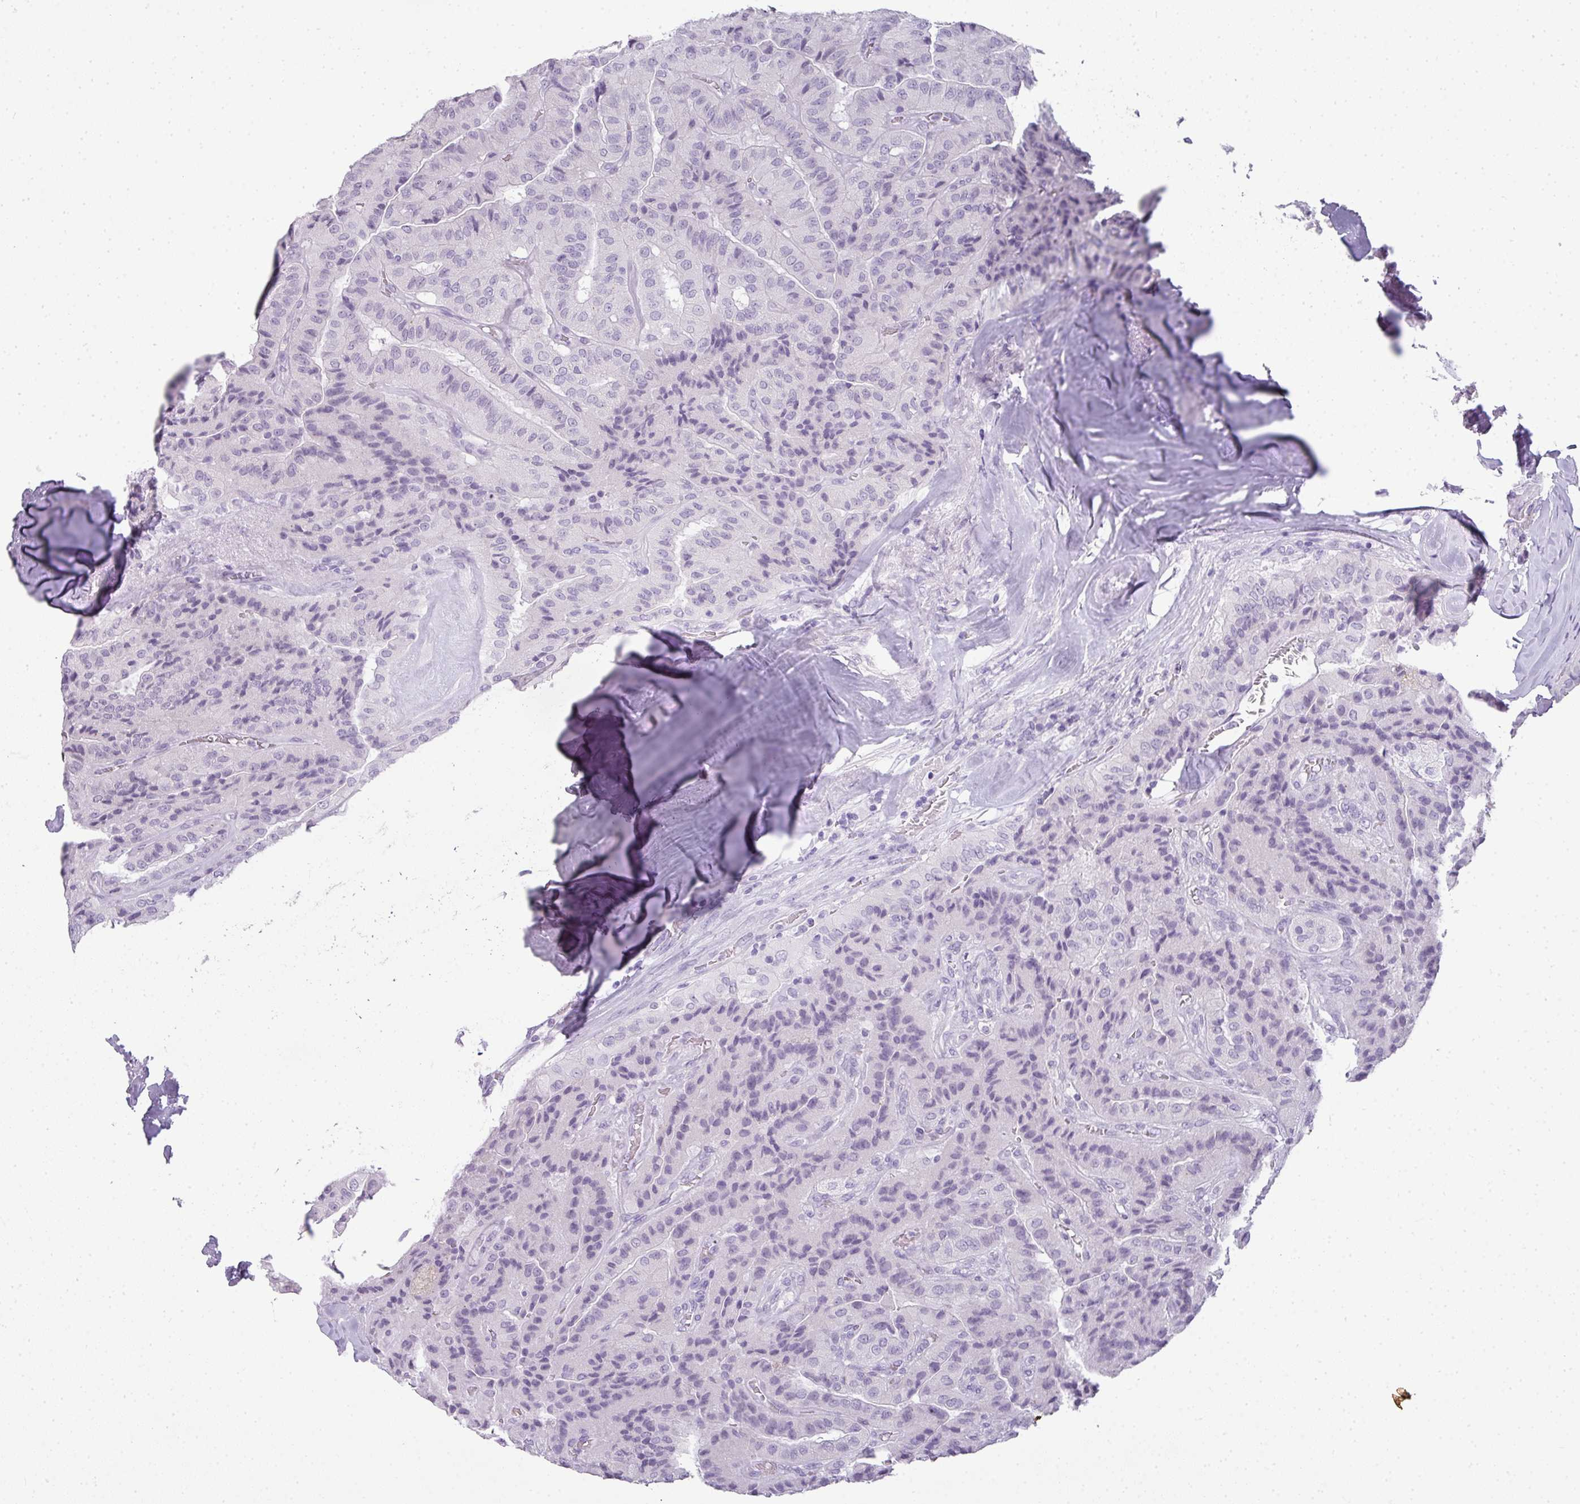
{"staining": {"intensity": "negative", "quantity": "none", "location": "none"}, "tissue": "thyroid cancer", "cell_type": "Tumor cells", "image_type": "cancer", "snomed": [{"axis": "morphology", "description": "Normal tissue, NOS"}, {"axis": "morphology", "description": "Papillary adenocarcinoma, NOS"}, {"axis": "topography", "description": "Thyroid gland"}], "caption": "Immunohistochemistry (IHC) photomicrograph of neoplastic tissue: human thyroid cancer (papillary adenocarcinoma) stained with DAB reveals no significant protein positivity in tumor cells.", "gene": "RBMY1F", "patient": {"sex": "female", "age": 59}}